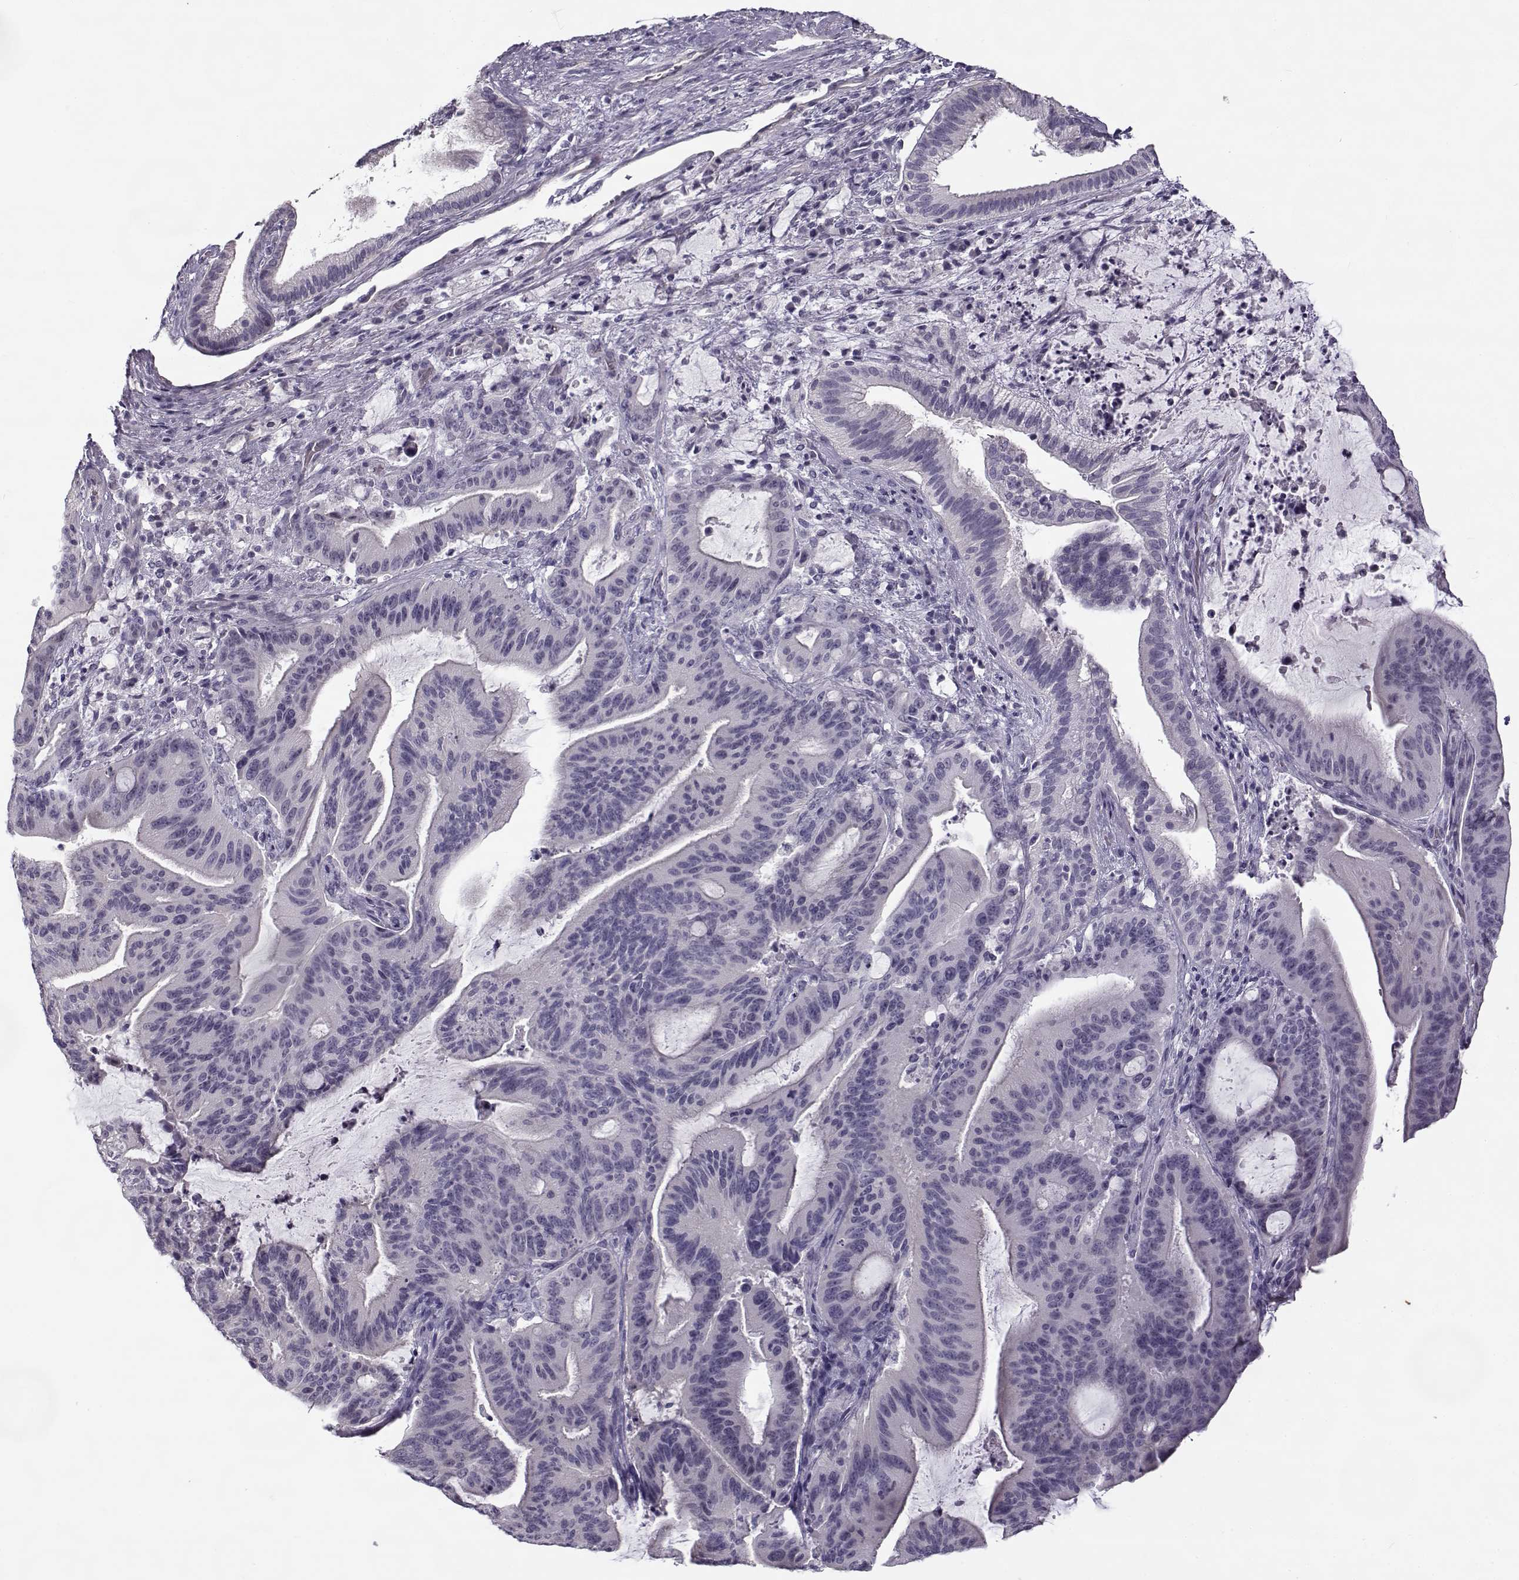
{"staining": {"intensity": "negative", "quantity": "none", "location": "none"}, "tissue": "liver cancer", "cell_type": "Tumor cells", "image_type": "cancer", "snomed": [{"axis": "morphology", "description": "Cholangiocarcinoma"}, {"axis": "topography", "description": "Liver"}], "caption": "There is no significant positivity in tumor cells of liver cancer. The staining is performed using DAB brown chromogen with nuclei counter-stained in using hematoxylin.", "gene": "TEX55", "patient": {"sex": "female", "age": 73}}